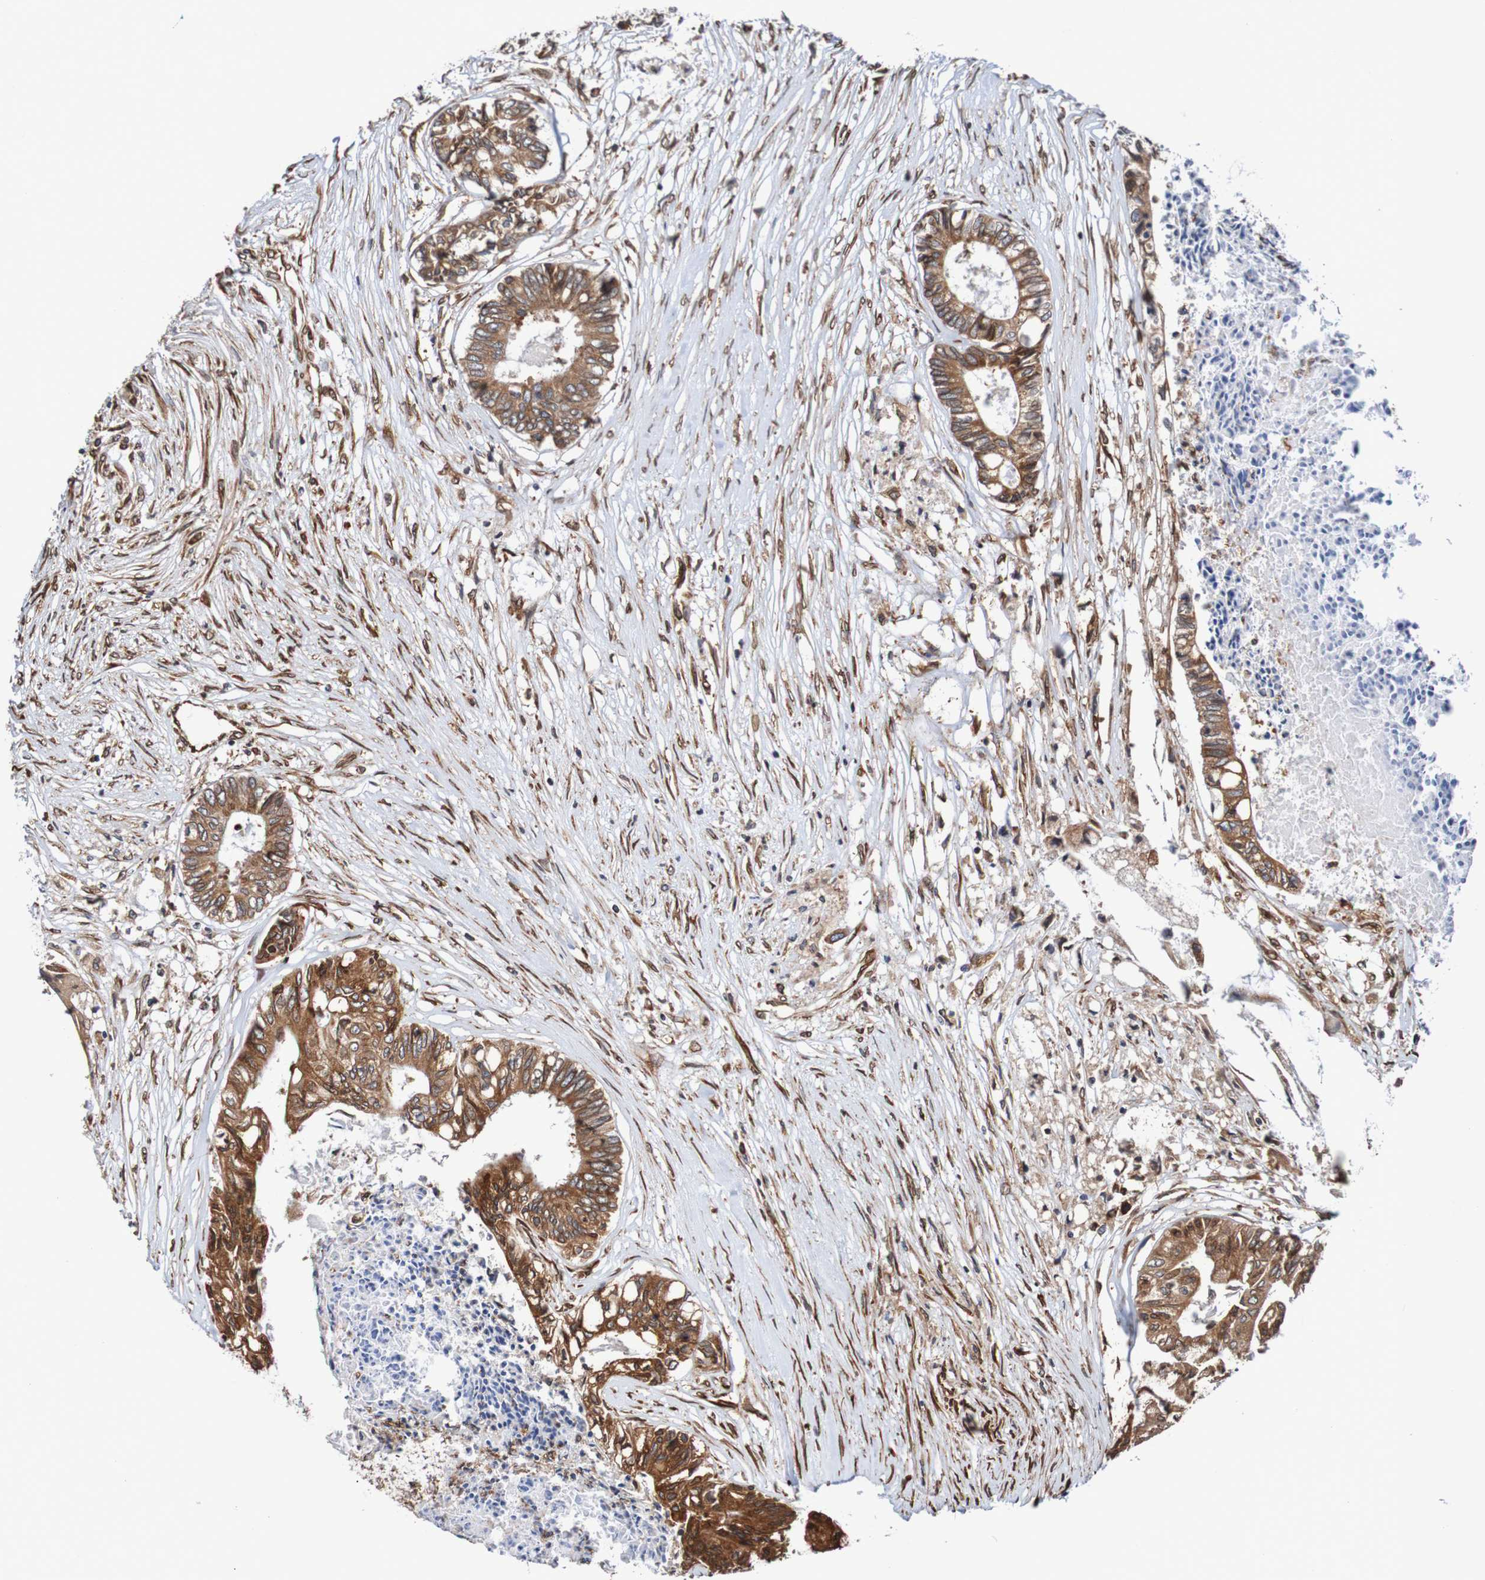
{"staining": {"intensity": "strong", "quantity": ">75%", "location": "cytoplasmic/membranous"}, "tissue": "colorectal cancer", "cell_type": "Tumor cells", "image_type": "cancer", "snomed": [{"axis": "morphology", "description": "Adenocarcinoma, NOS"}, {"axis": "topography", "description": "Rectum"}], "caption": "This micrograph exhibits IHC staining of colorectal adenocarcinoma, with high strong cytoplasmic/membranous staining in approximately >75% of tumor cells.", "gene": "TMEM109", "patient": {"sex": "male", "age": 63}}